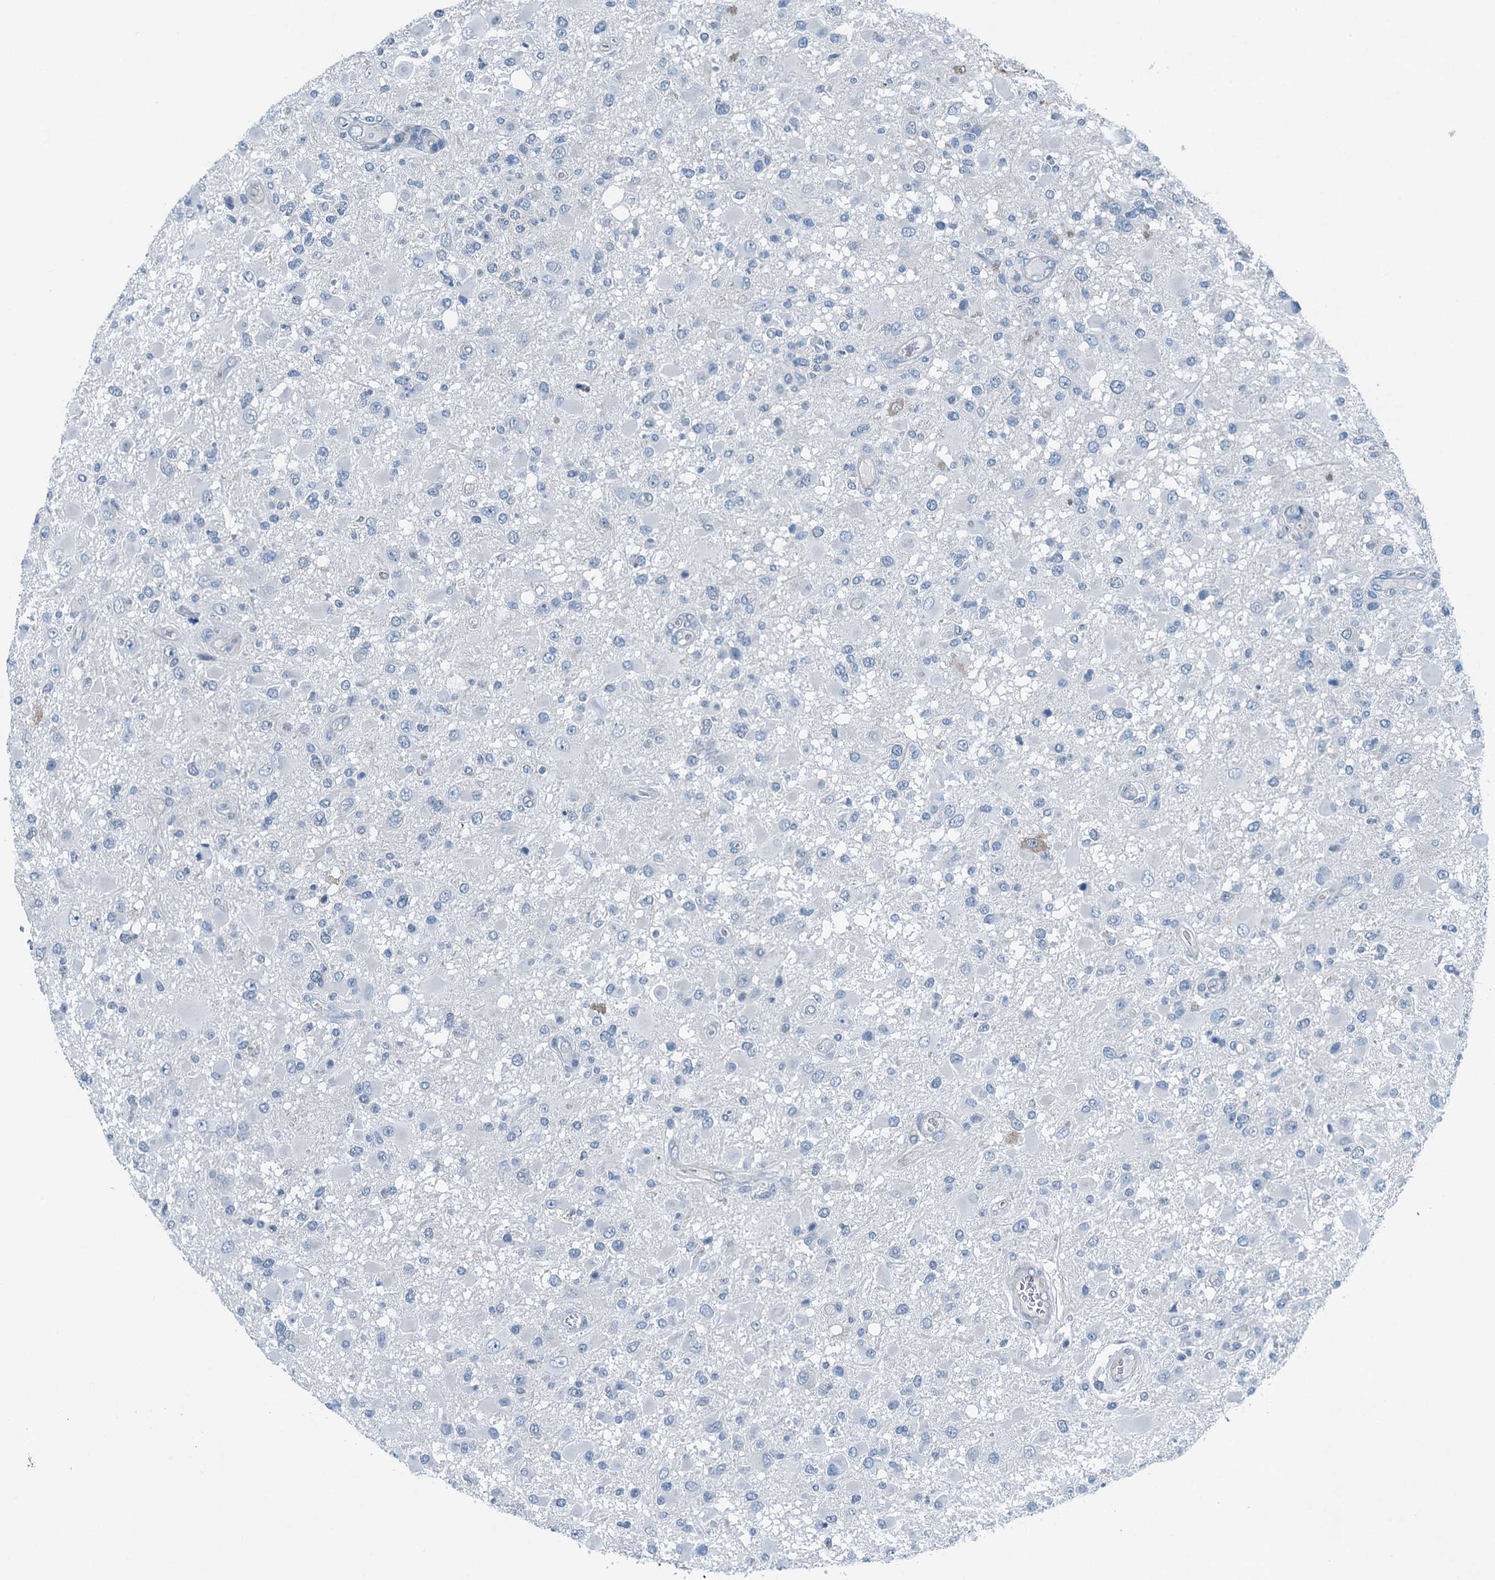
{"staining": {"intensity": "negative", "quantity": "none", "location": "none"}, "tissue": "glioma", "cell_type": "Tumor cells", "image_type": "cancer", "snomed": [{"axis": "morphology", "description": "Glioma, malignant, High grade"}, {"axis": "topography", "description": "Brain"}], "caption": "Immunohistochemical staining of glioma demonstrates no significant staining in tumor cells. (Brightfield microscopy of DAB (3,3'-diaminobenzidine) immunohistochemistry at high magnification).", "gene": "GFOD2", "patient": {"sex": "male", "age": 53}}